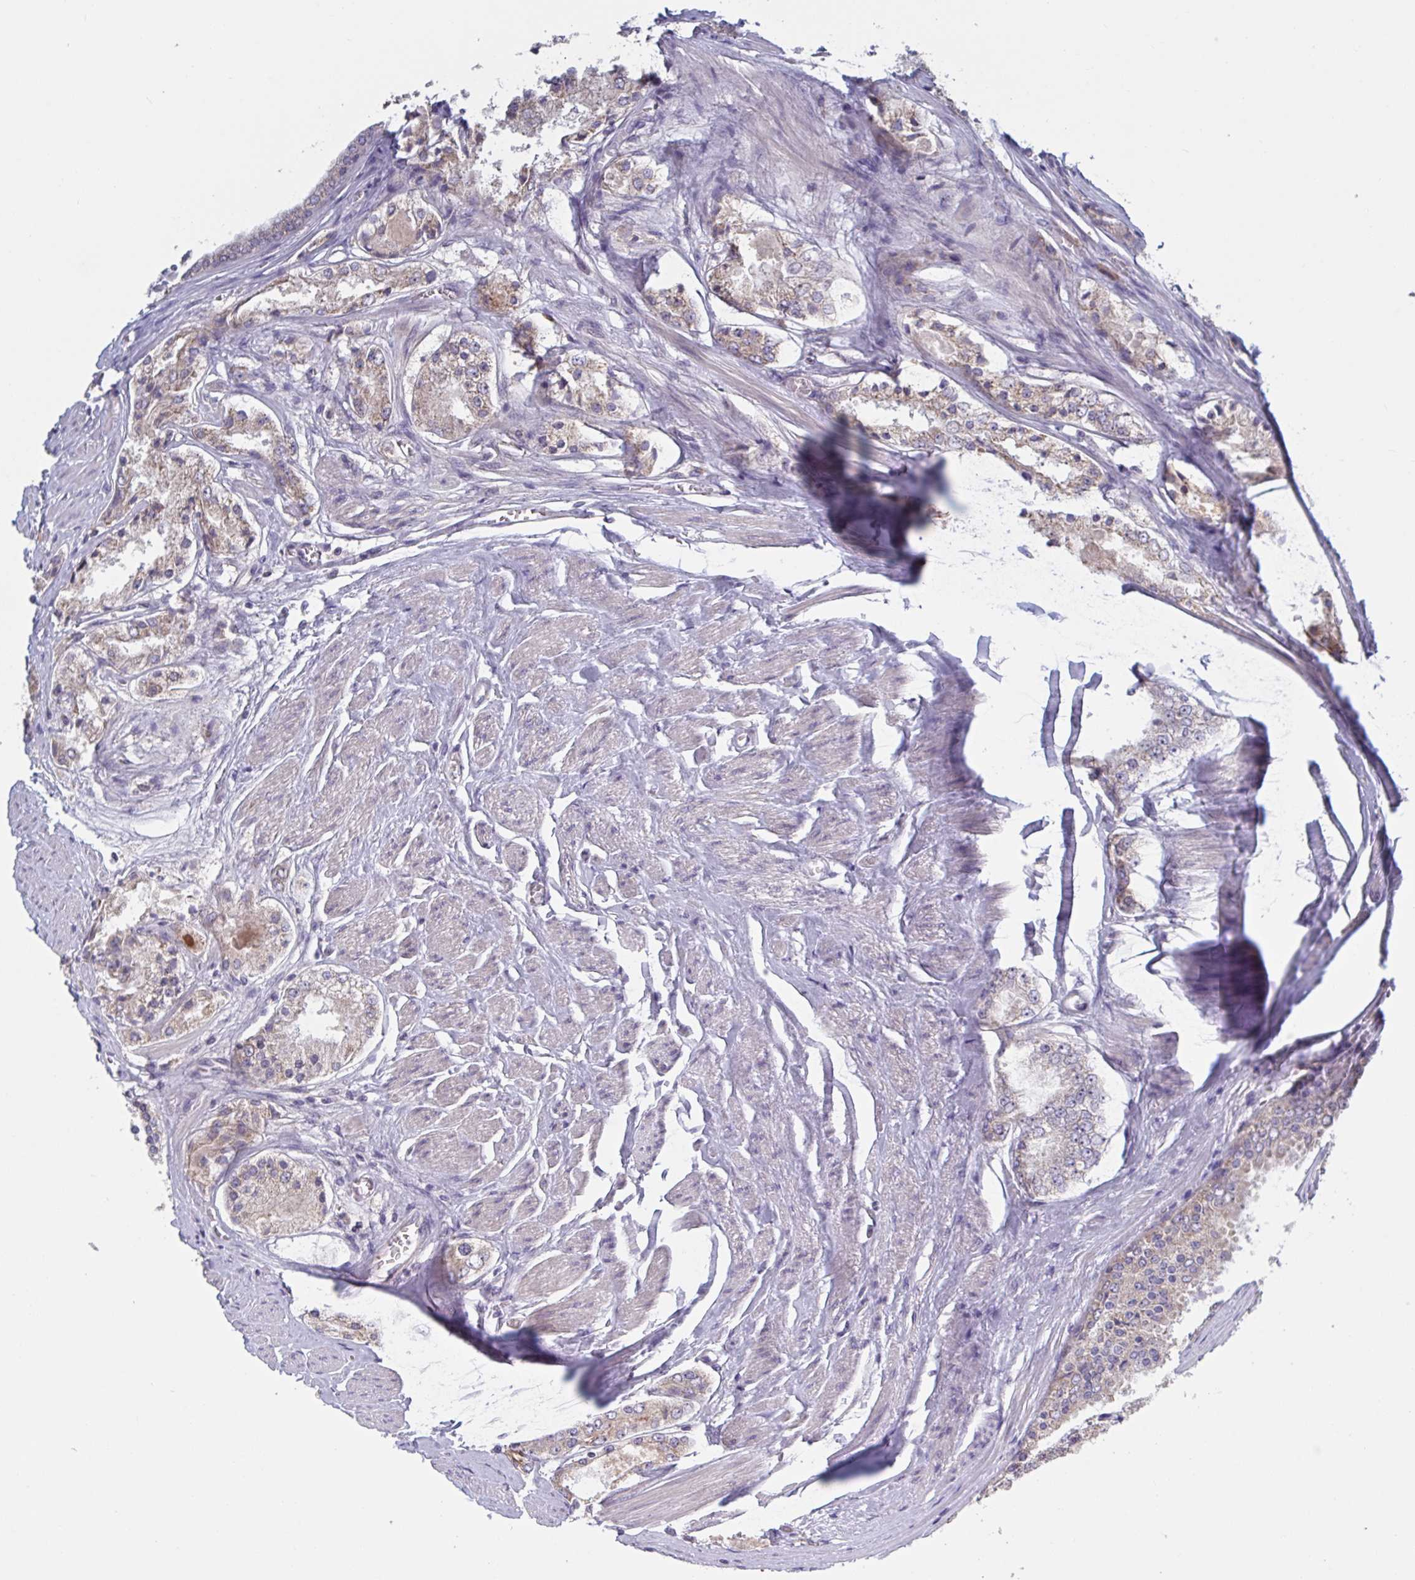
{"staining": {"intensity": "weak", "quantity": "25%-75%", "location": "cytoplasmic/membranous"}, "tissue": "prostate cancer", "cell_type": "Tumor cells", "image_type": "cancer", "snomed": [{"axis": "morphology", "description": "Adenocarcinoma, High grade"}, {"axis": "topography", "description": "Prostate"}], "caption": "A brown stain shows weak cytoplasmic/membranous expression of a protein in prostate high-grade adenocarcinoma tumor cells.", "gene": "CD1E", "patient": {"sex": "male", "age": 67}}